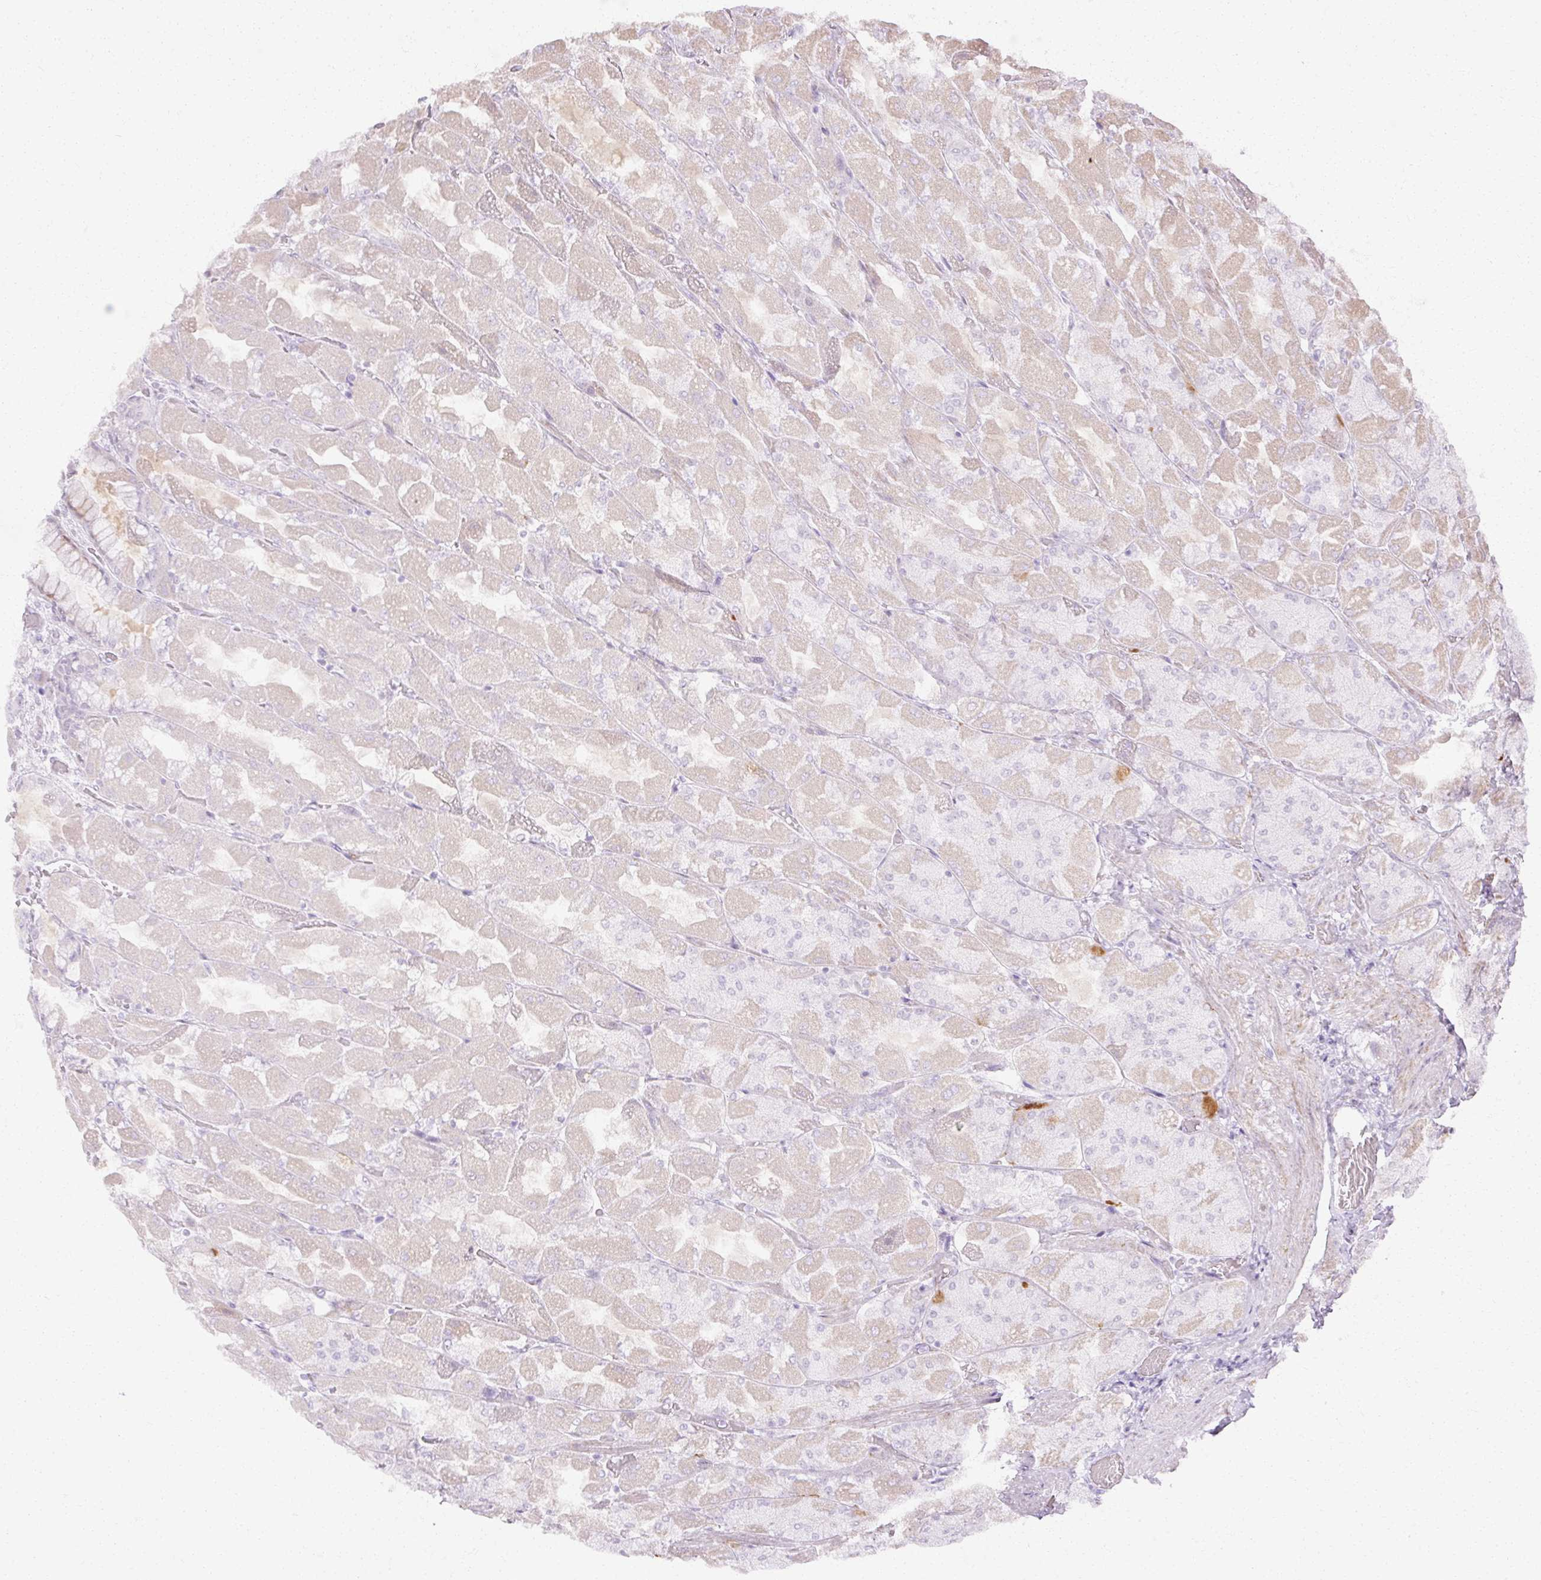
{"staining": {"intensity": "weak", "quantity": "<25%", "location": "cytoplasmic/membranous"}, "tissue": "stomach", "cell_type": "Glandular cells", "image_type": "normal", "snomed": [{"axis": "morphology", "description": "Normal tissue, NOS"}, {"axis": "topography", "description": "Stomach"}], "caption": "Stomach stained for a protein using immunohistochemistry reveals no staining glandular cells.", "gene": "C3orf49", "patient": {"sex": "female", "age": 61}}